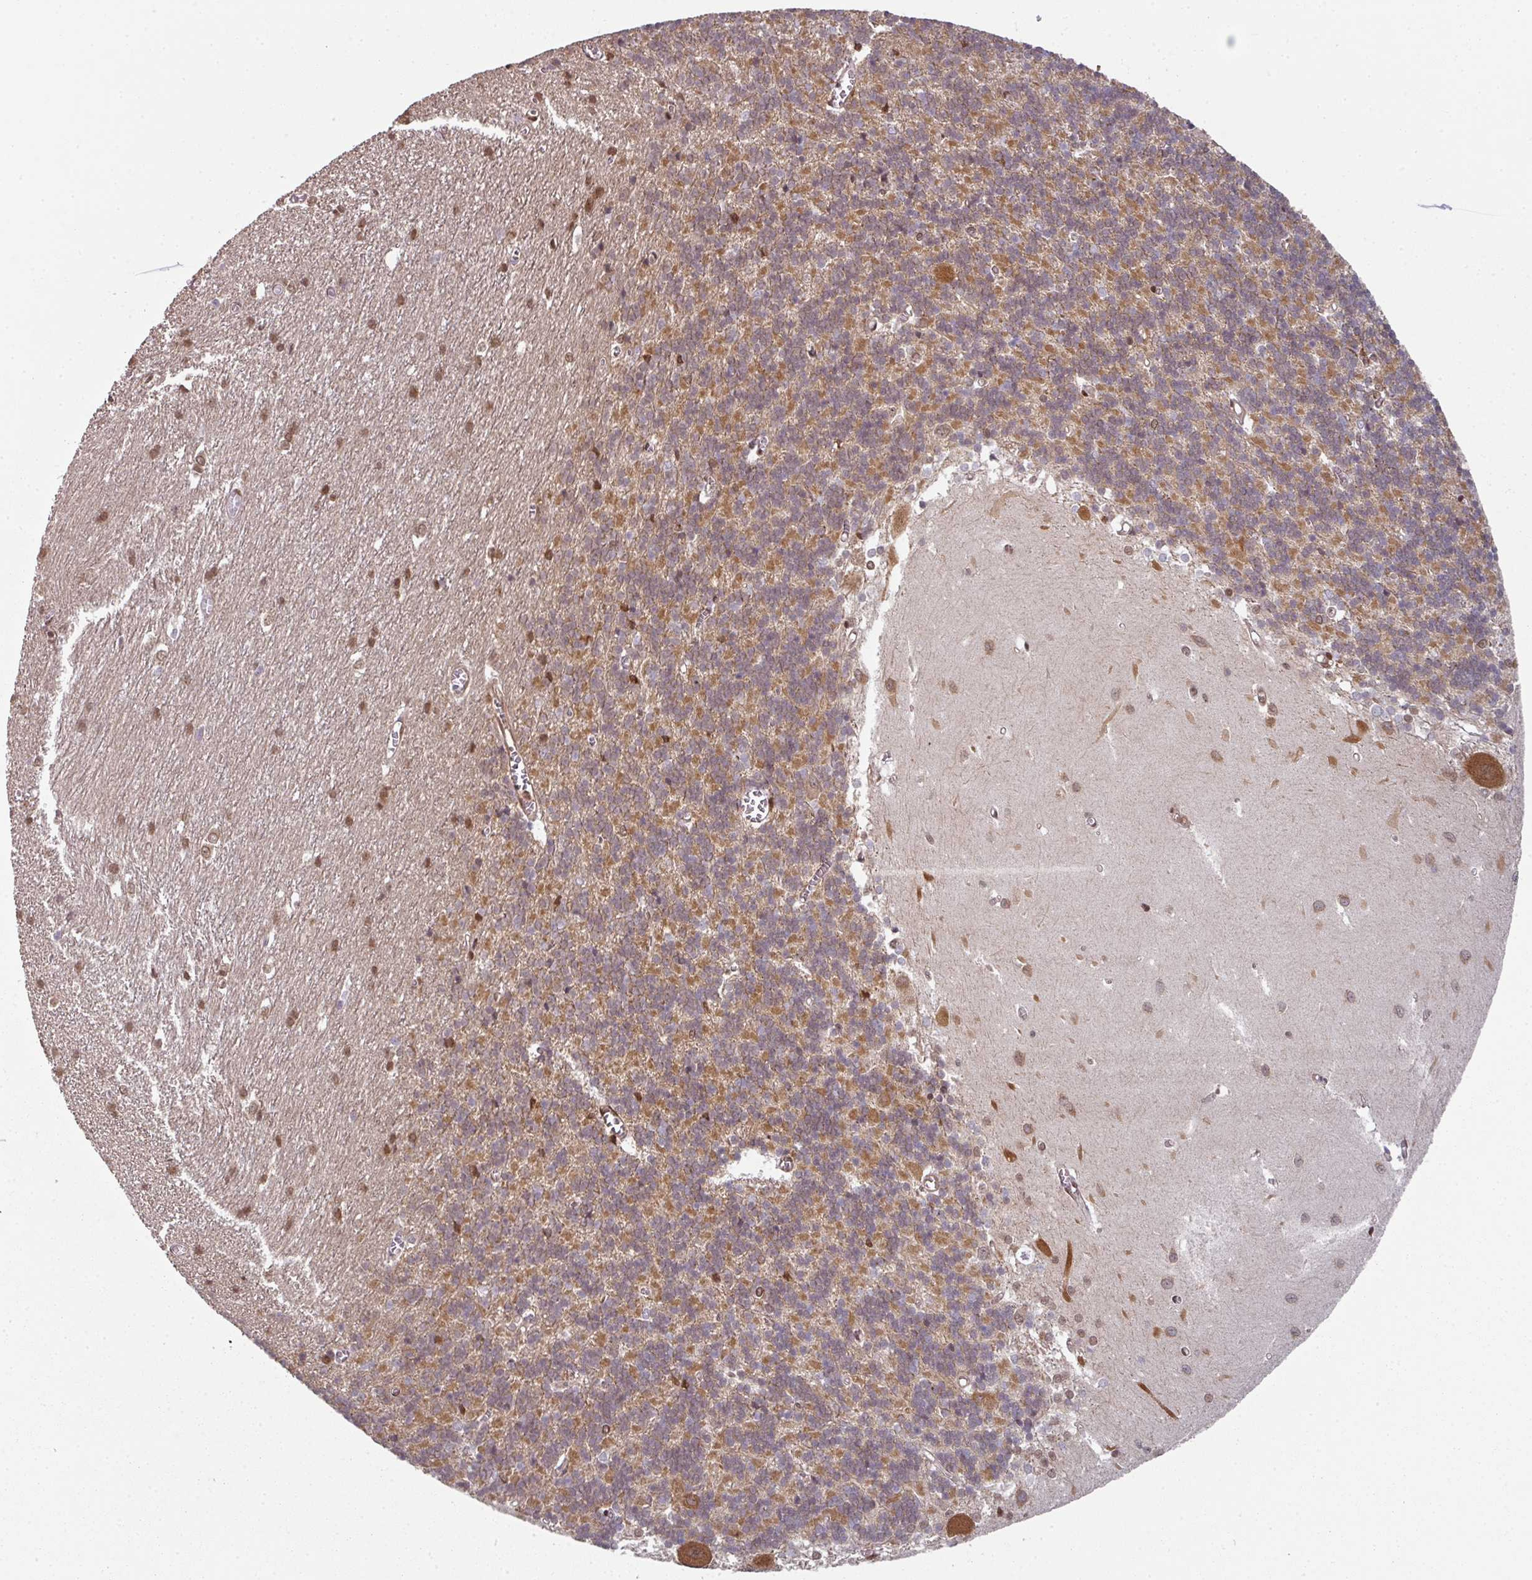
{"staining": {"intensity": "moderate", "quantity": "25%-75%", "location": "cytoplasmic/membranous"}, "tissue": "cerebellum", "cell_type": "Cells in granular layer", "image_type": "normal", "snomed": [{"axis": "morphology", "description": "Normal tissue, NOS"}, {"axis": "topography", "description": "Cerebellum"}], "caption": "Immunohistochemical staining of normal cerebellum reveals moderate cytoplasmic/membranous protein expression in about 25%-75% of cells in granular layer. (brown staining indicates protein expression, while blue staining denotes nuclei).", "gene": "SIK3", "patient": {"sex": "male", "age": 37}}